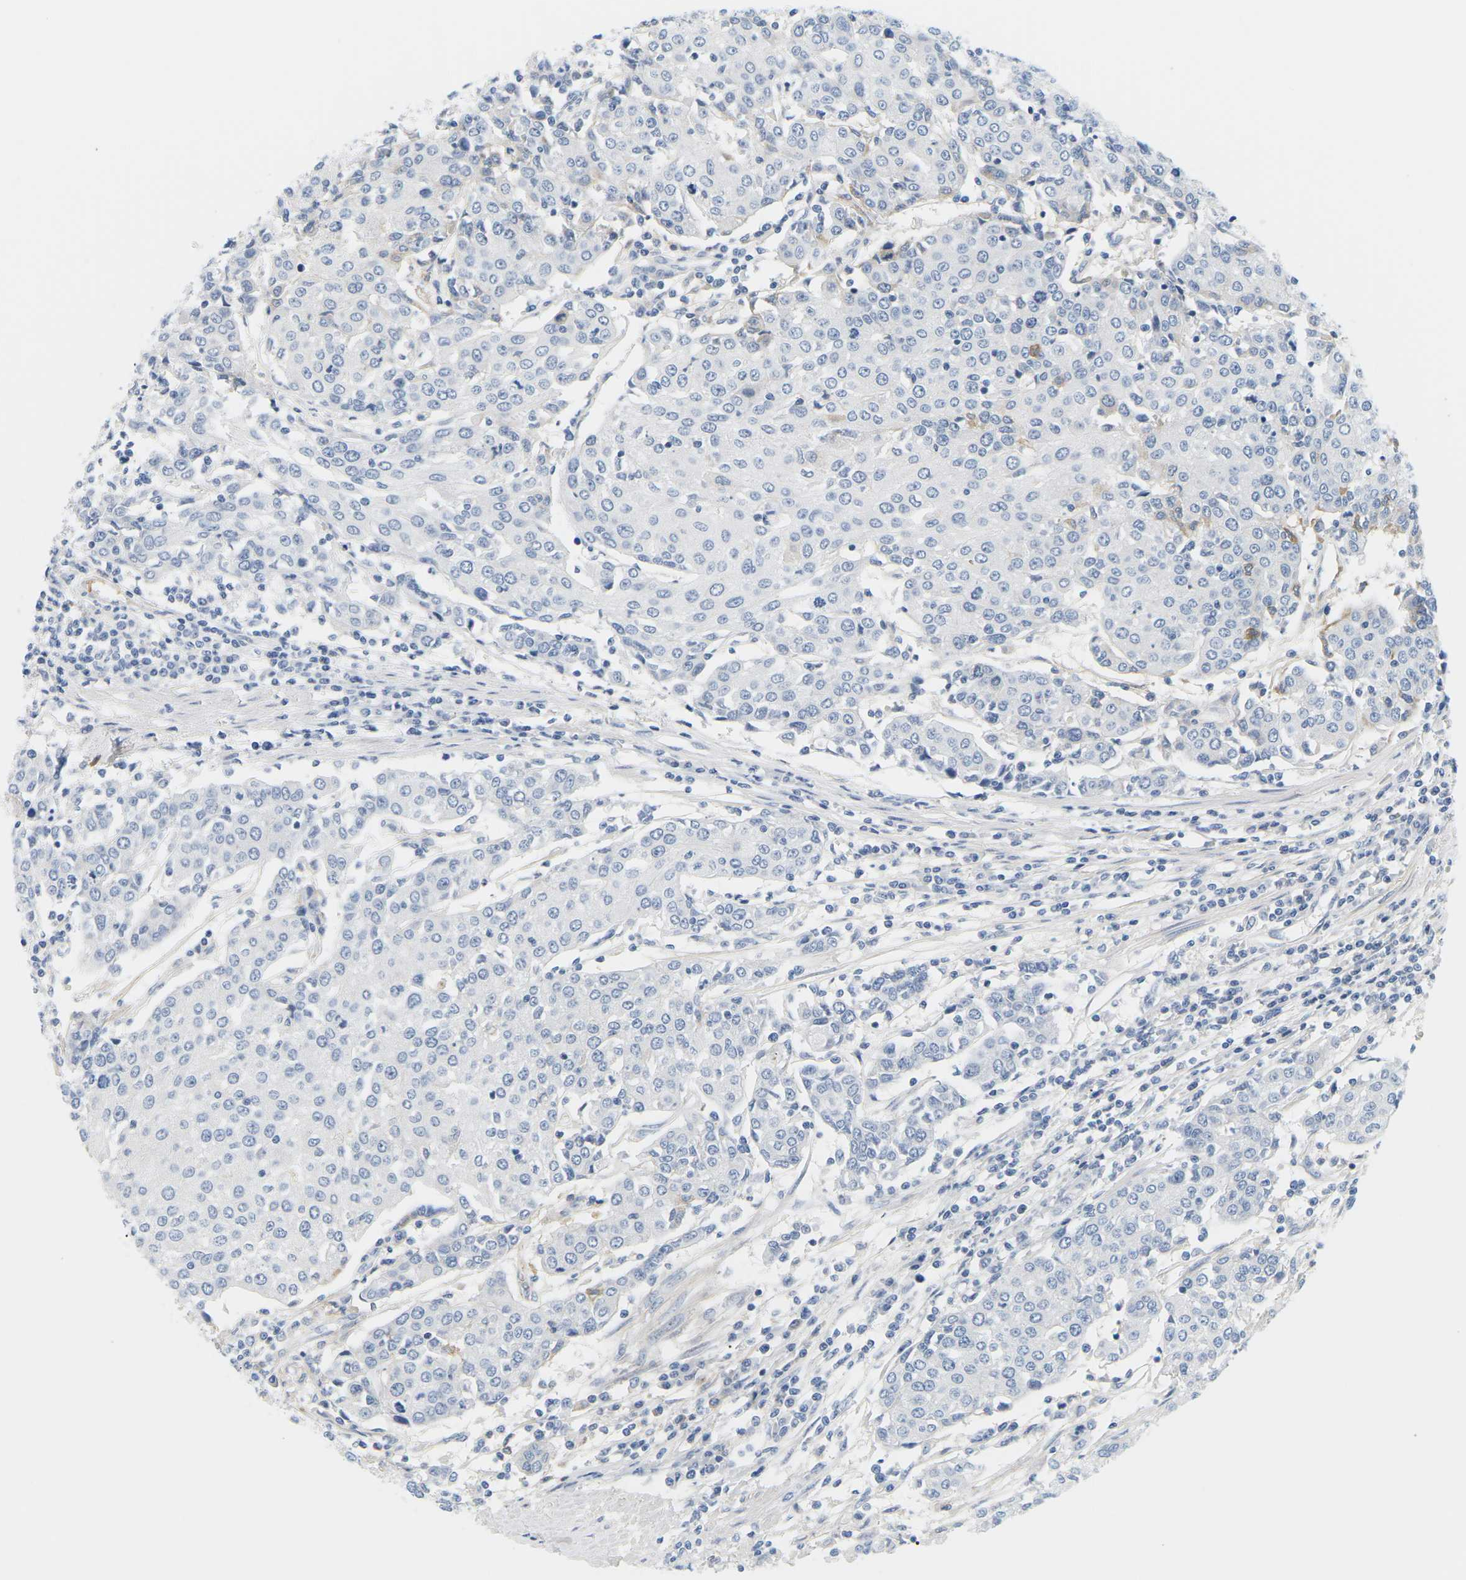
{"staining": {"intensity": "negative", "quantity": "none", "location": "none"}, "tissue": "urothelial cancer", "cell_type": "Tumor cells", "image_type": "cancer", "snomed": [{"axis": "morphology", "description": "Urothelial carcinoma, High grade"}, {"axis": "topography", "description": "Urinary bladder"}], "caption": "Urothelial cancer stained for a protein using IHC shows no positivity tumor cells.", "gene": "APOB", "patient": {"sex": "female", "age": 85}}